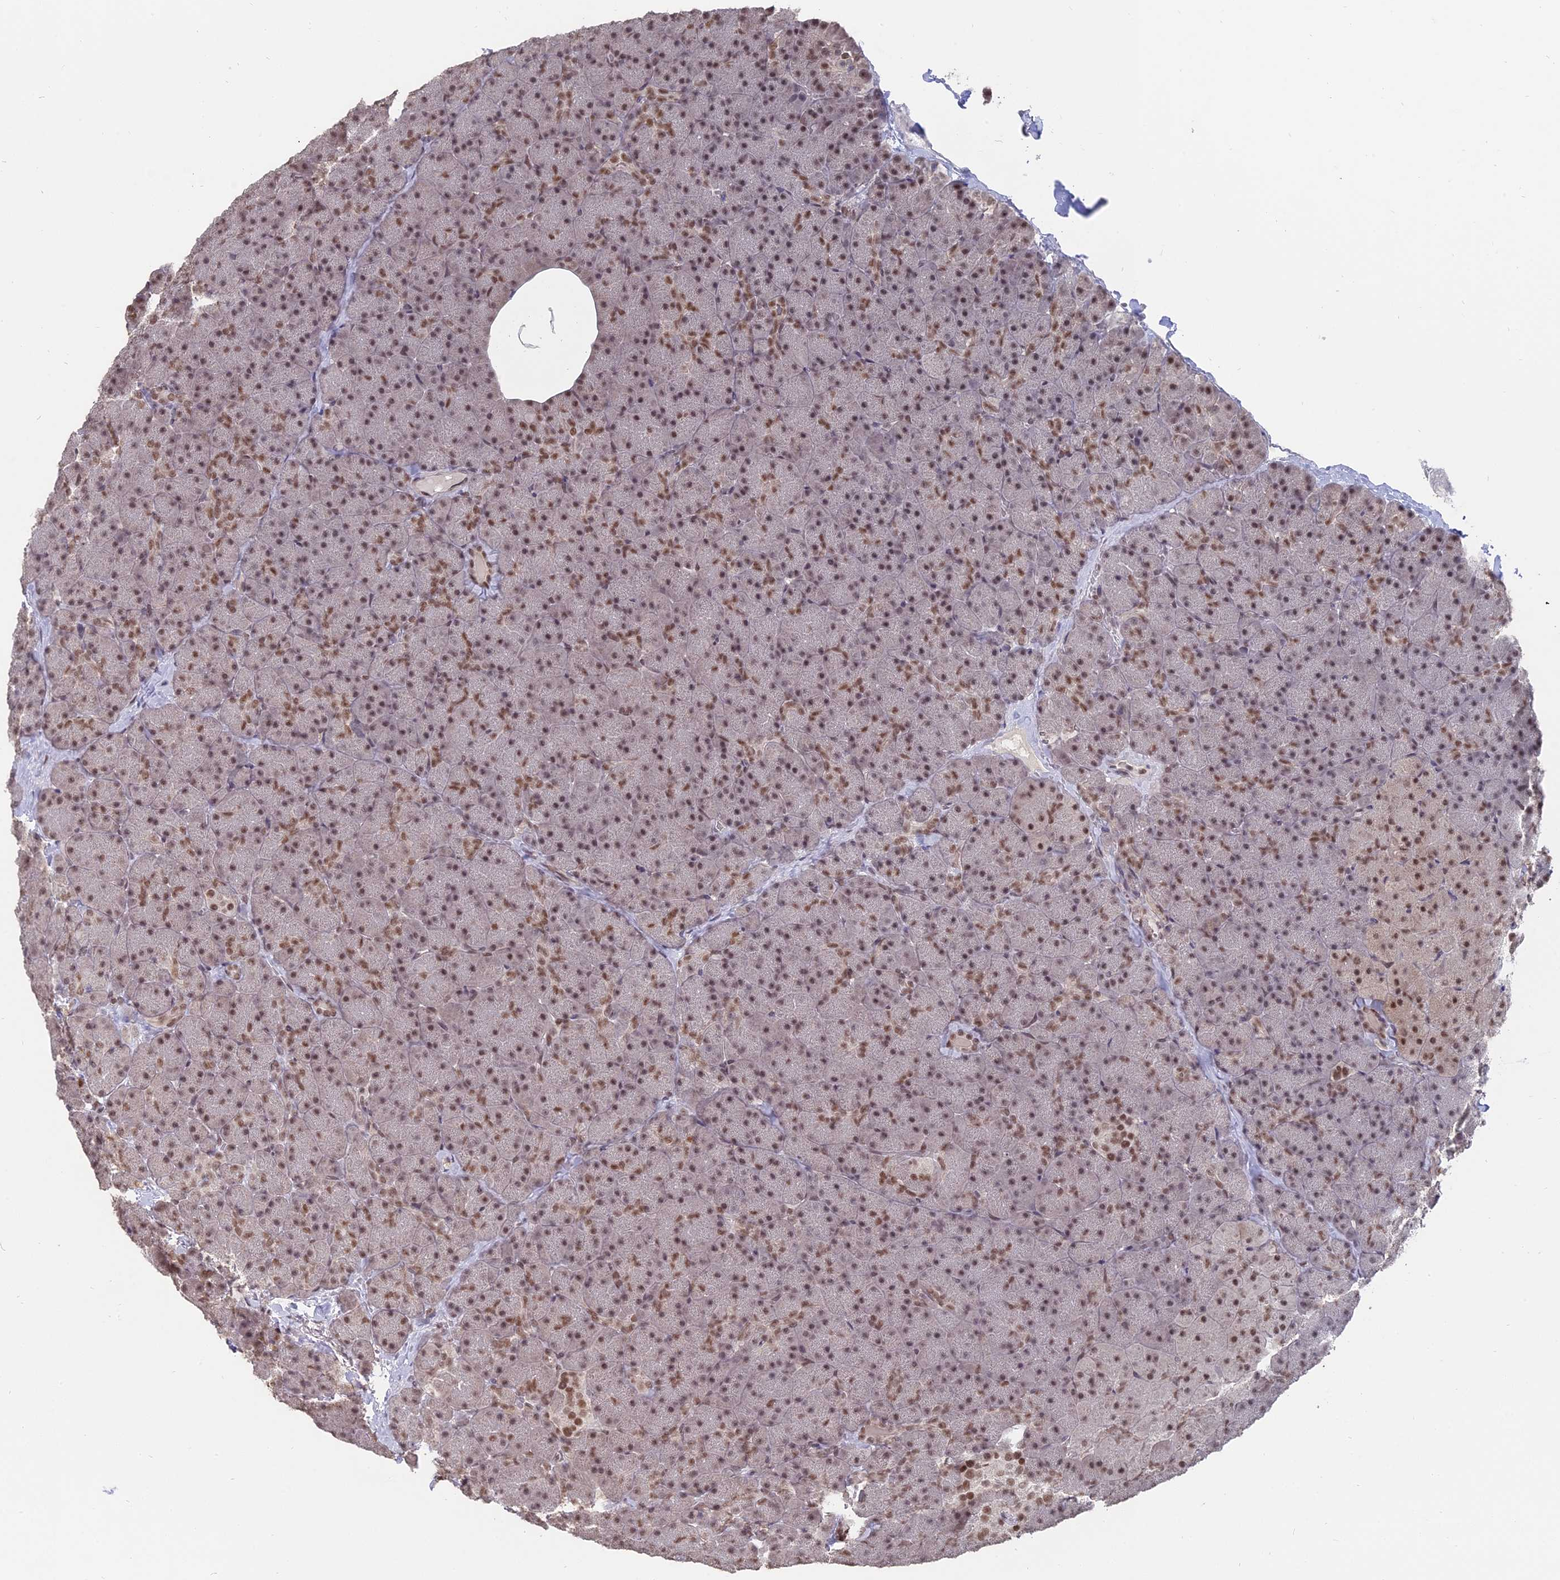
{"staining": {"intensity": "moderate", "quantity": ">75%", "location": "nuclear"}, "tissue": "pancreas", "cell_type": "Exocrine glandular cells", "image_type": "normal", "snomed": [{"axis": "morphology", "description": "Normal tissue, NOS"}, {"axis": "topography", "description": "Pancreas"}], "caption": "Brown immunohistochemical staining in unremarkable pancreas displays moderate nuclear expression in approximately >75% of exocrine glandular cells. (Brightfield microscopy of DAB IHC at high magnification).", "gene": "NR1H3", "patient": {"sex": "male", "age": 36}}